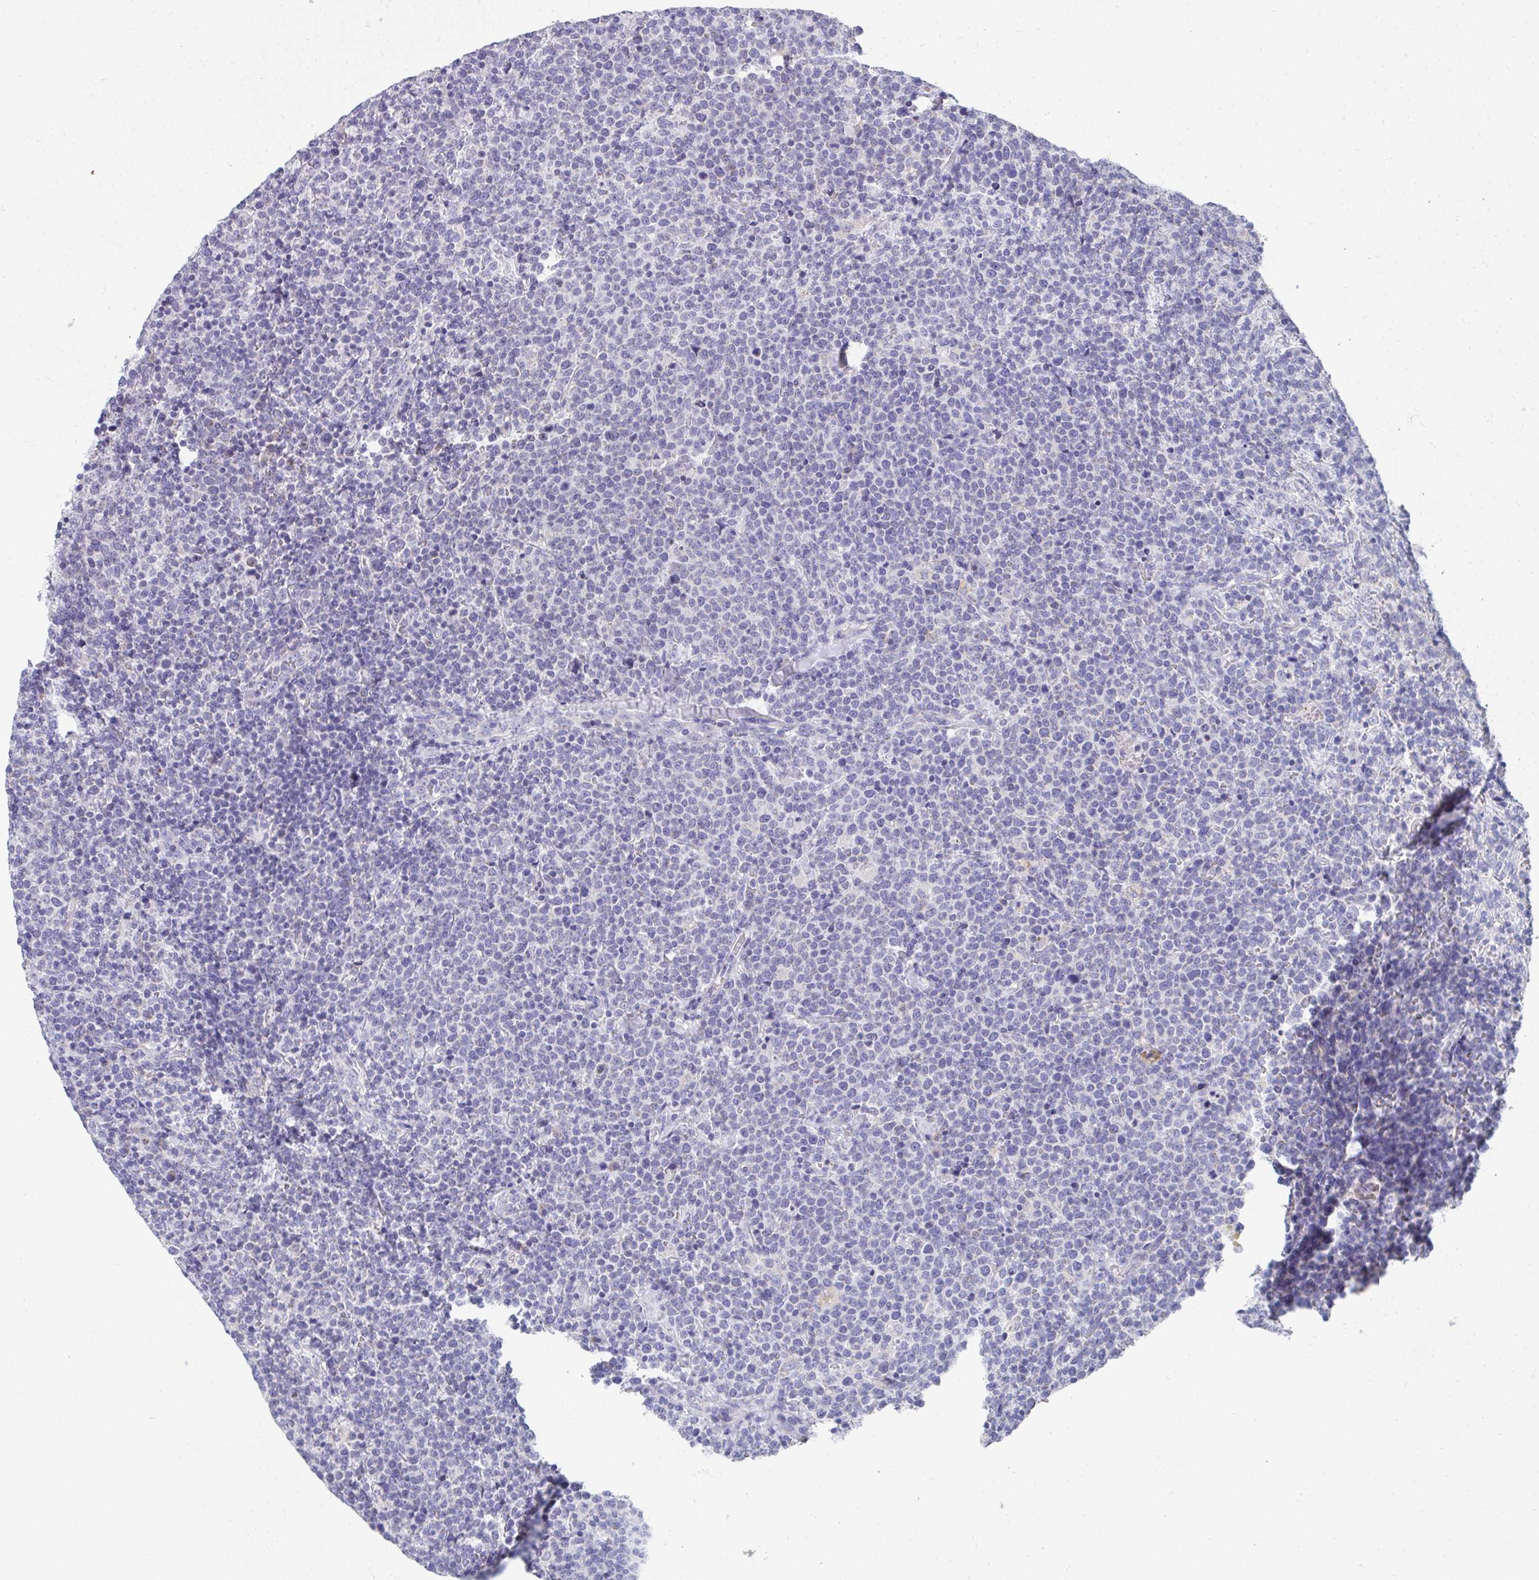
{"staining": {"intensity": "negative", "quantity": "none", "location": "none"}, "tissue": "lymphoma", "cell_type": "Tumor cells", "image_type": "cancer", "snomed": [{"axis": "morphology", "description": "Malignant lymphoma, non-Hodgkin's type, High grade"}, {"axis": "topography", "description": "Lymph node"}], "caption": "IHC of human lymphoma demonstrates no expression in tumor cells.", "gene": "TMPRSS2", "patient": {"sex": "male", "age": 61}}